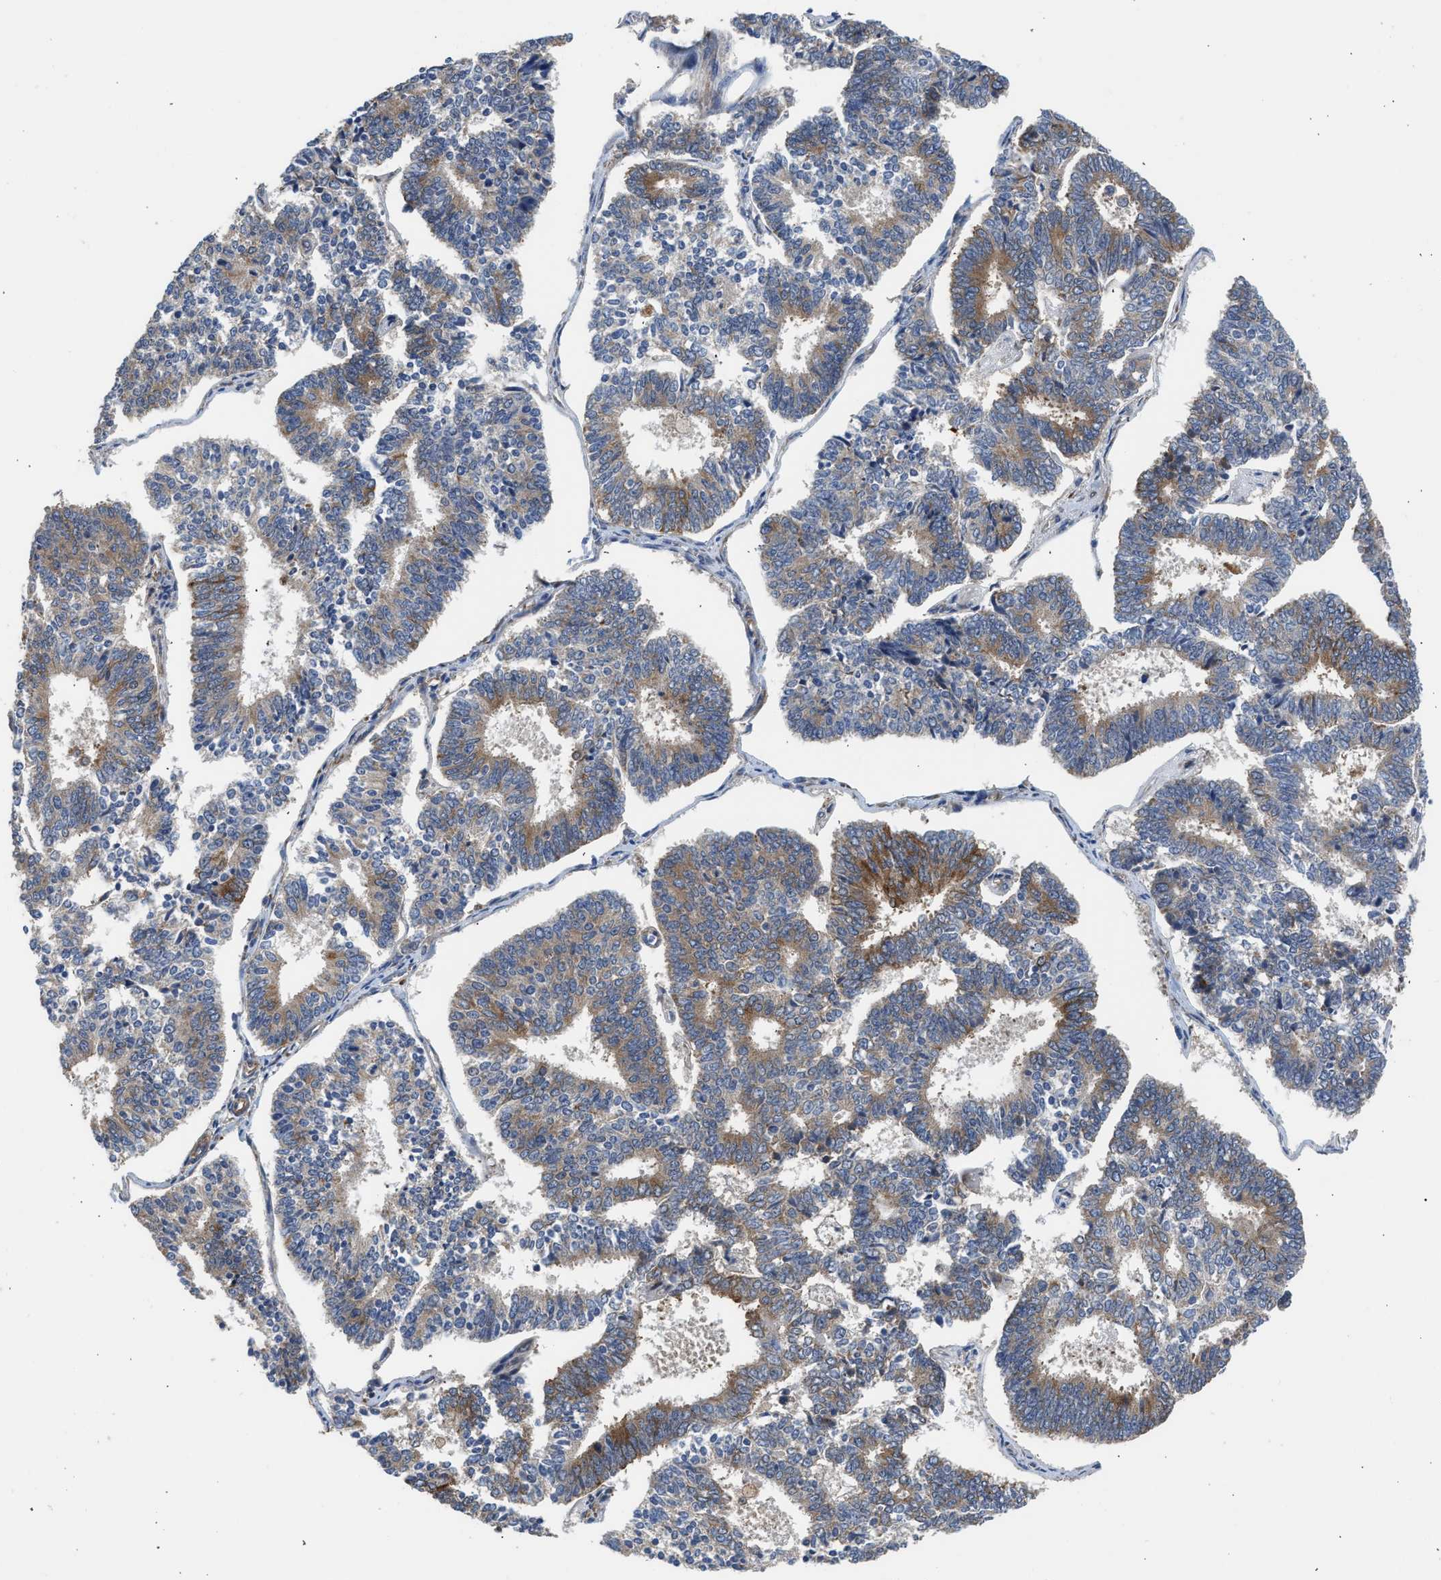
{"staining": {"intensity": "moderate", "quantity": ">75%", "location": "cytoplasmic/membranous"}, "tissue": "endometrial cancer", "cell_type": "Tumor cells", "image_type": "cancer", "snomed": [{"axis": "morphology", "description": "Adenocarcinoma, NOS"}, {"axis": "topography", "description": "Endometrium"}], "caption": "Endometrial cancer (adenocarcinoma) tissue displays moderate cytoplasmic/membranous staining in about >75% of tumor cells, visualized by immunohistochemistry.", "gene": "POLG2", "patient": {"sex": "female", "age": 70}}